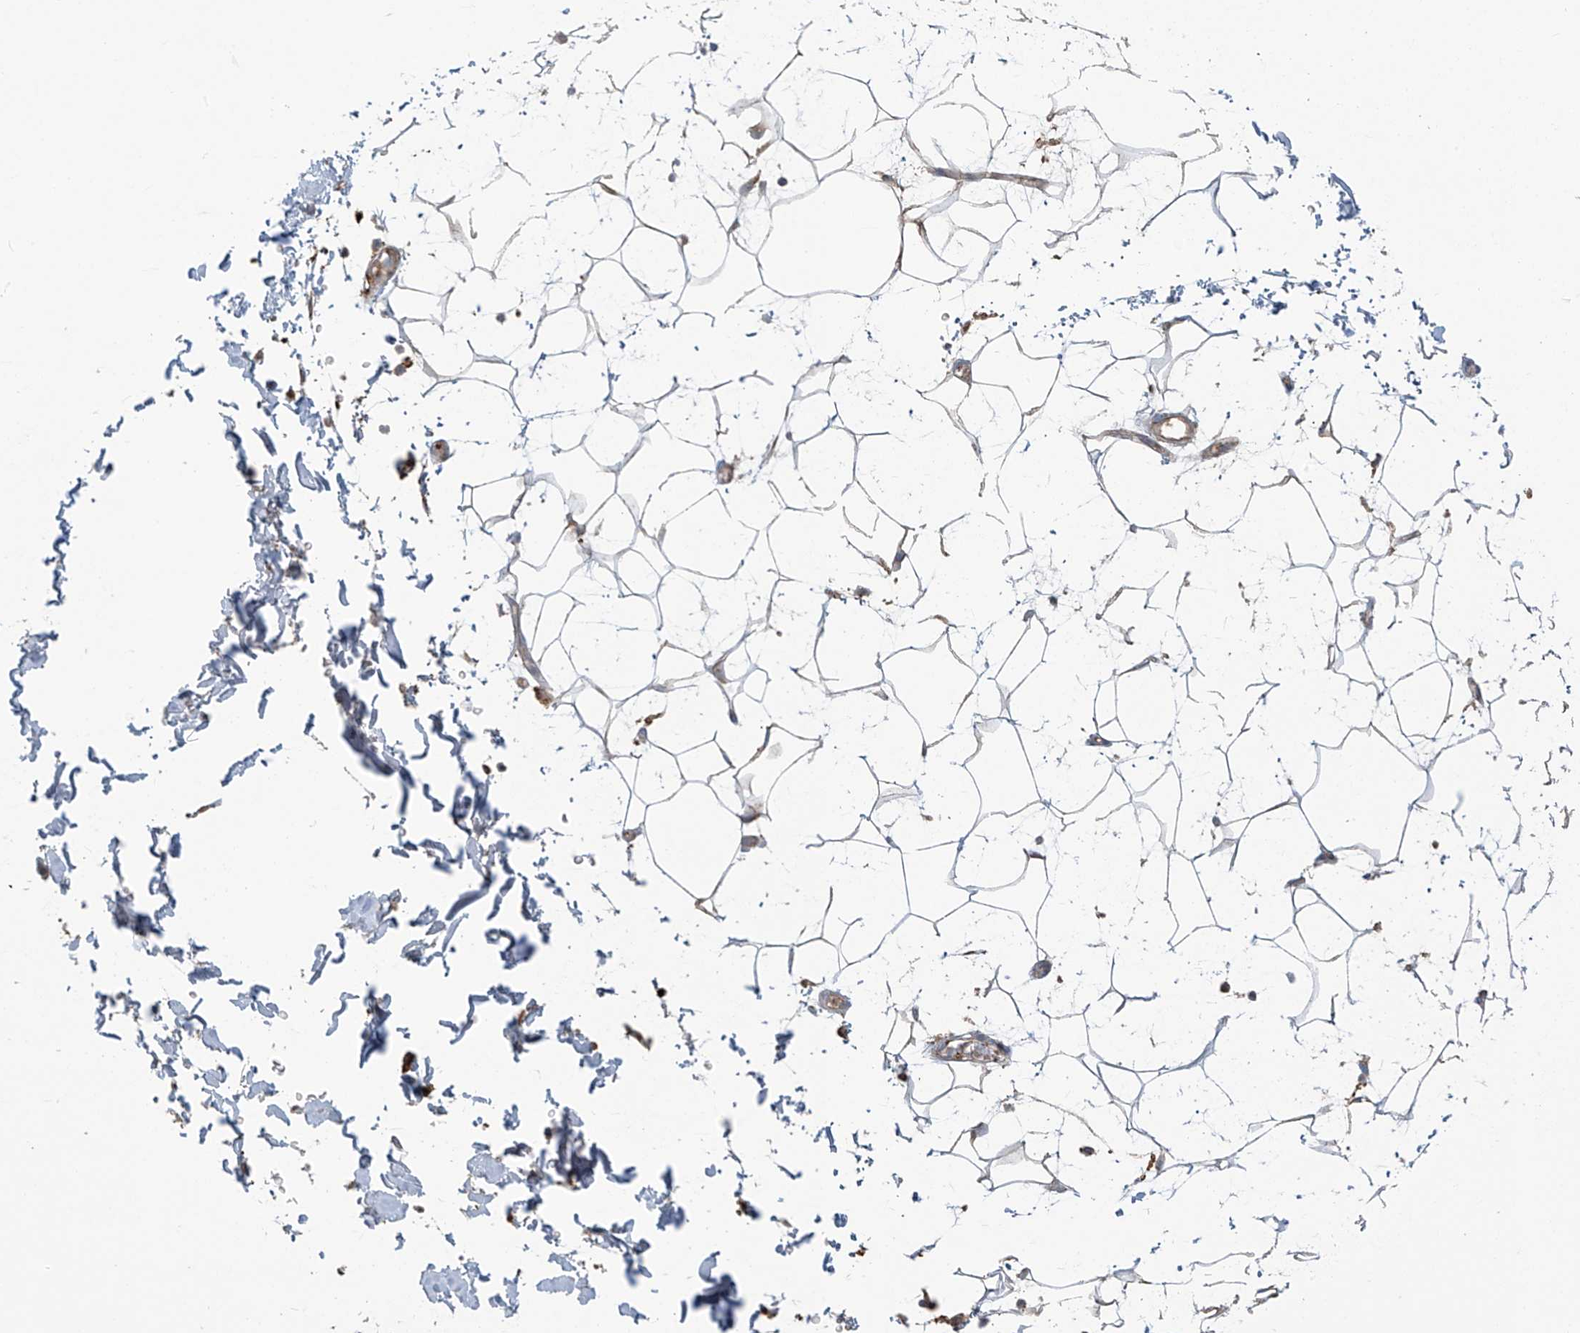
{"staining": {"intensity": "weak", "quantity": "25%-75%", "location": "cytoplasmic/membranous"}, "tissue": "adipose tissue", "cell_type": "Adipocytes", "image_type": "normal", "snomed": [{"axis": "morphology", "description": "Normal tissue, NOS"}, {"axis": "topography", "description": "Soft tissue"}], "caption": "Protein expression analysis of benign human adipose tissue reveals weak cytoplasmic/membranous positivity in about 25%-75% of adipocytes. The protein of interest is stained brown, and the nuclei are stained in blue (DAB (3,3'-diaminobenzidine) IHC with brightfield microscopy, high magnification).", "gene": "LZTS3", "patient": {"sex": "male", "age": 72}}